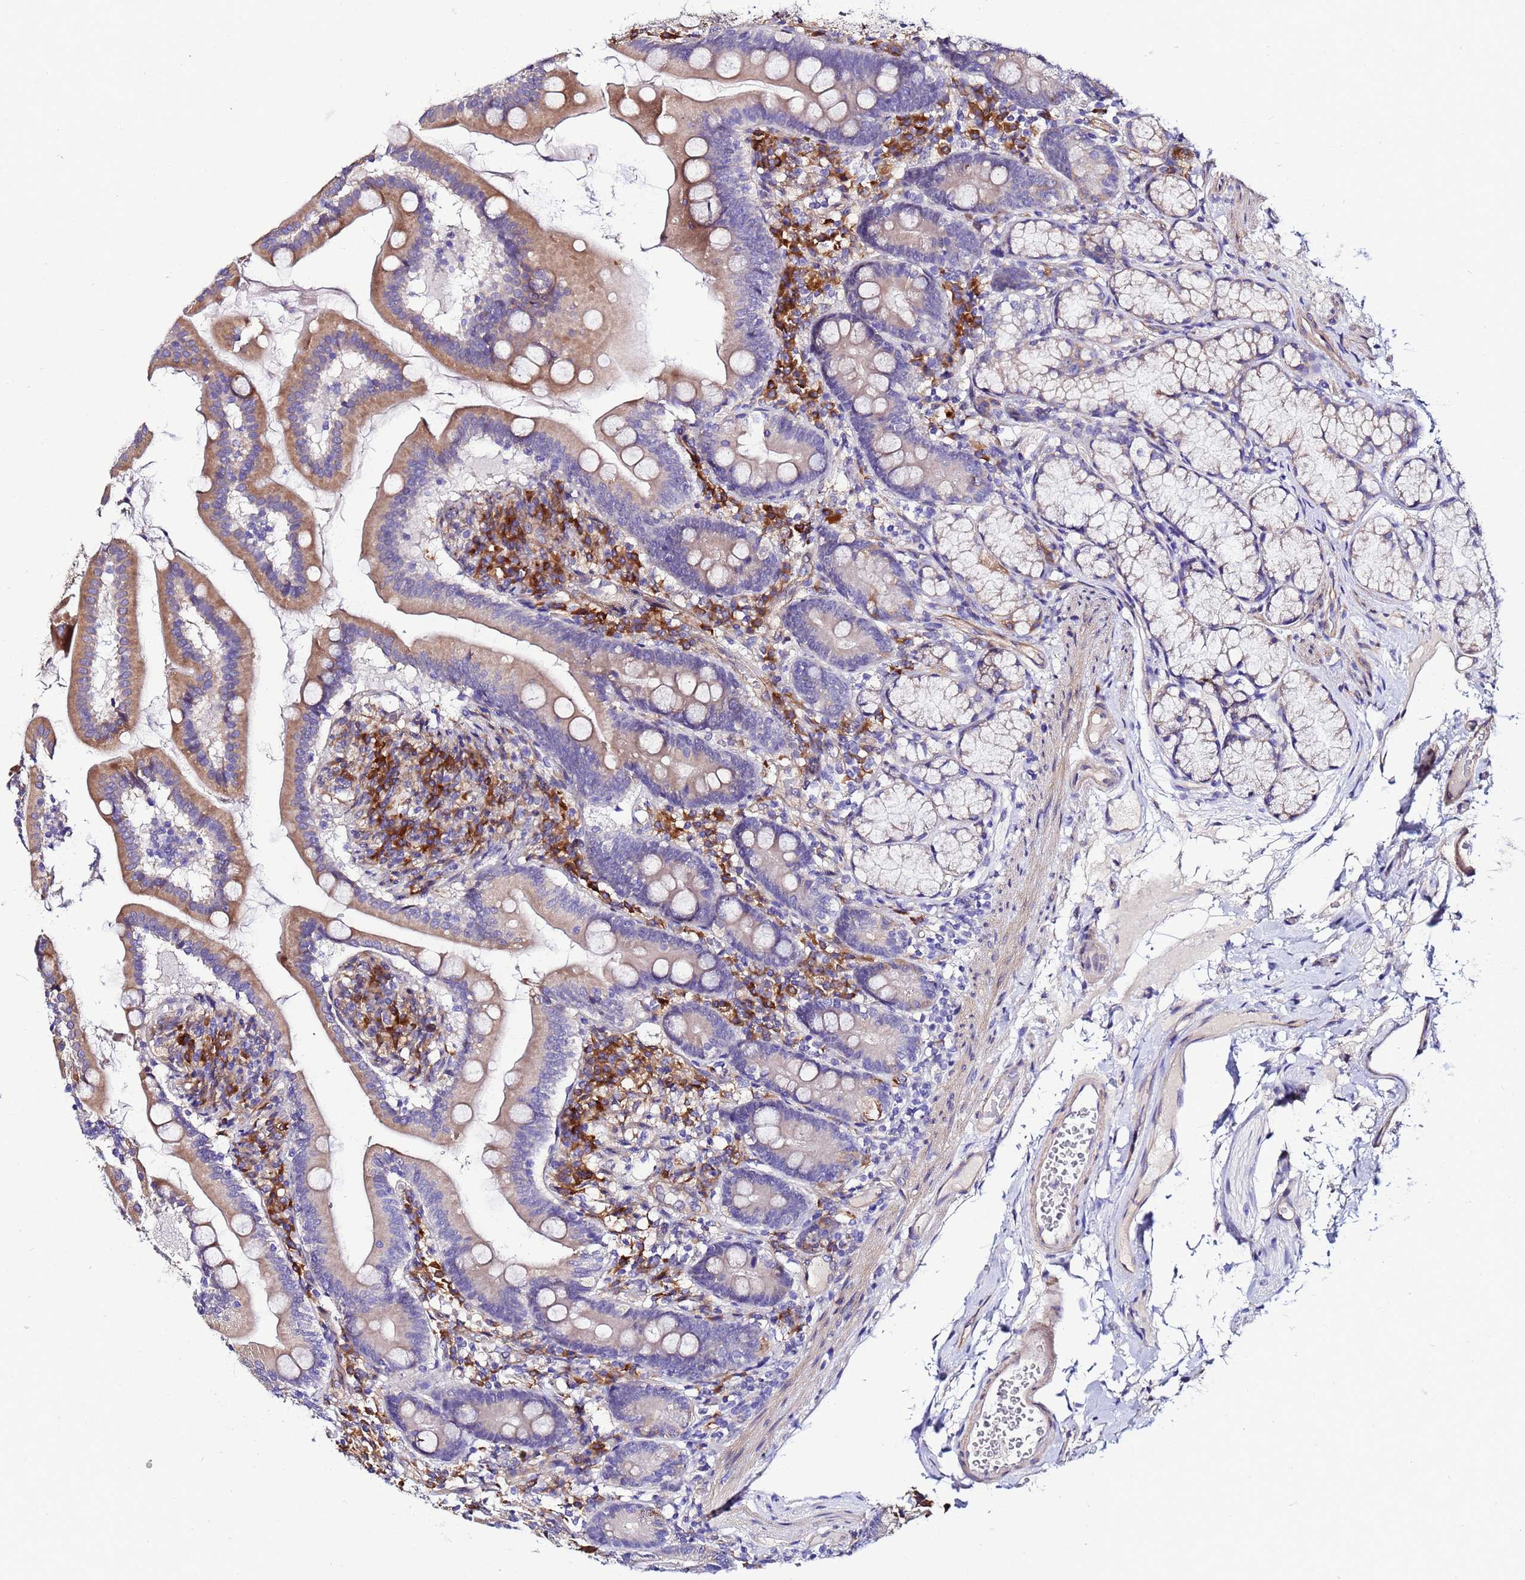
{"staining": {"intensity": "moderate", "quantity": ">75%", "location": "cytoplasmic/membranous"}, "tissue": "duodenum", "cell_type": "Glandular cells", "image_type": "normal", "snomed": [{"axis": "morphology", "description": "Normal tissue, NOS"}, {"axis": "topography", "description": "Duodenum"}], "caption": "A medium amount of moderate cytoplasmic/membranous staining is identified in about >75% of glandular cells in benign duodenum. (Stains: DAB in brown, nuclei in blue, Microscopy: brightfield microscopy at high magnification).", "gene": "JRKL", "patient": {"sex": "female", "age": 67}}